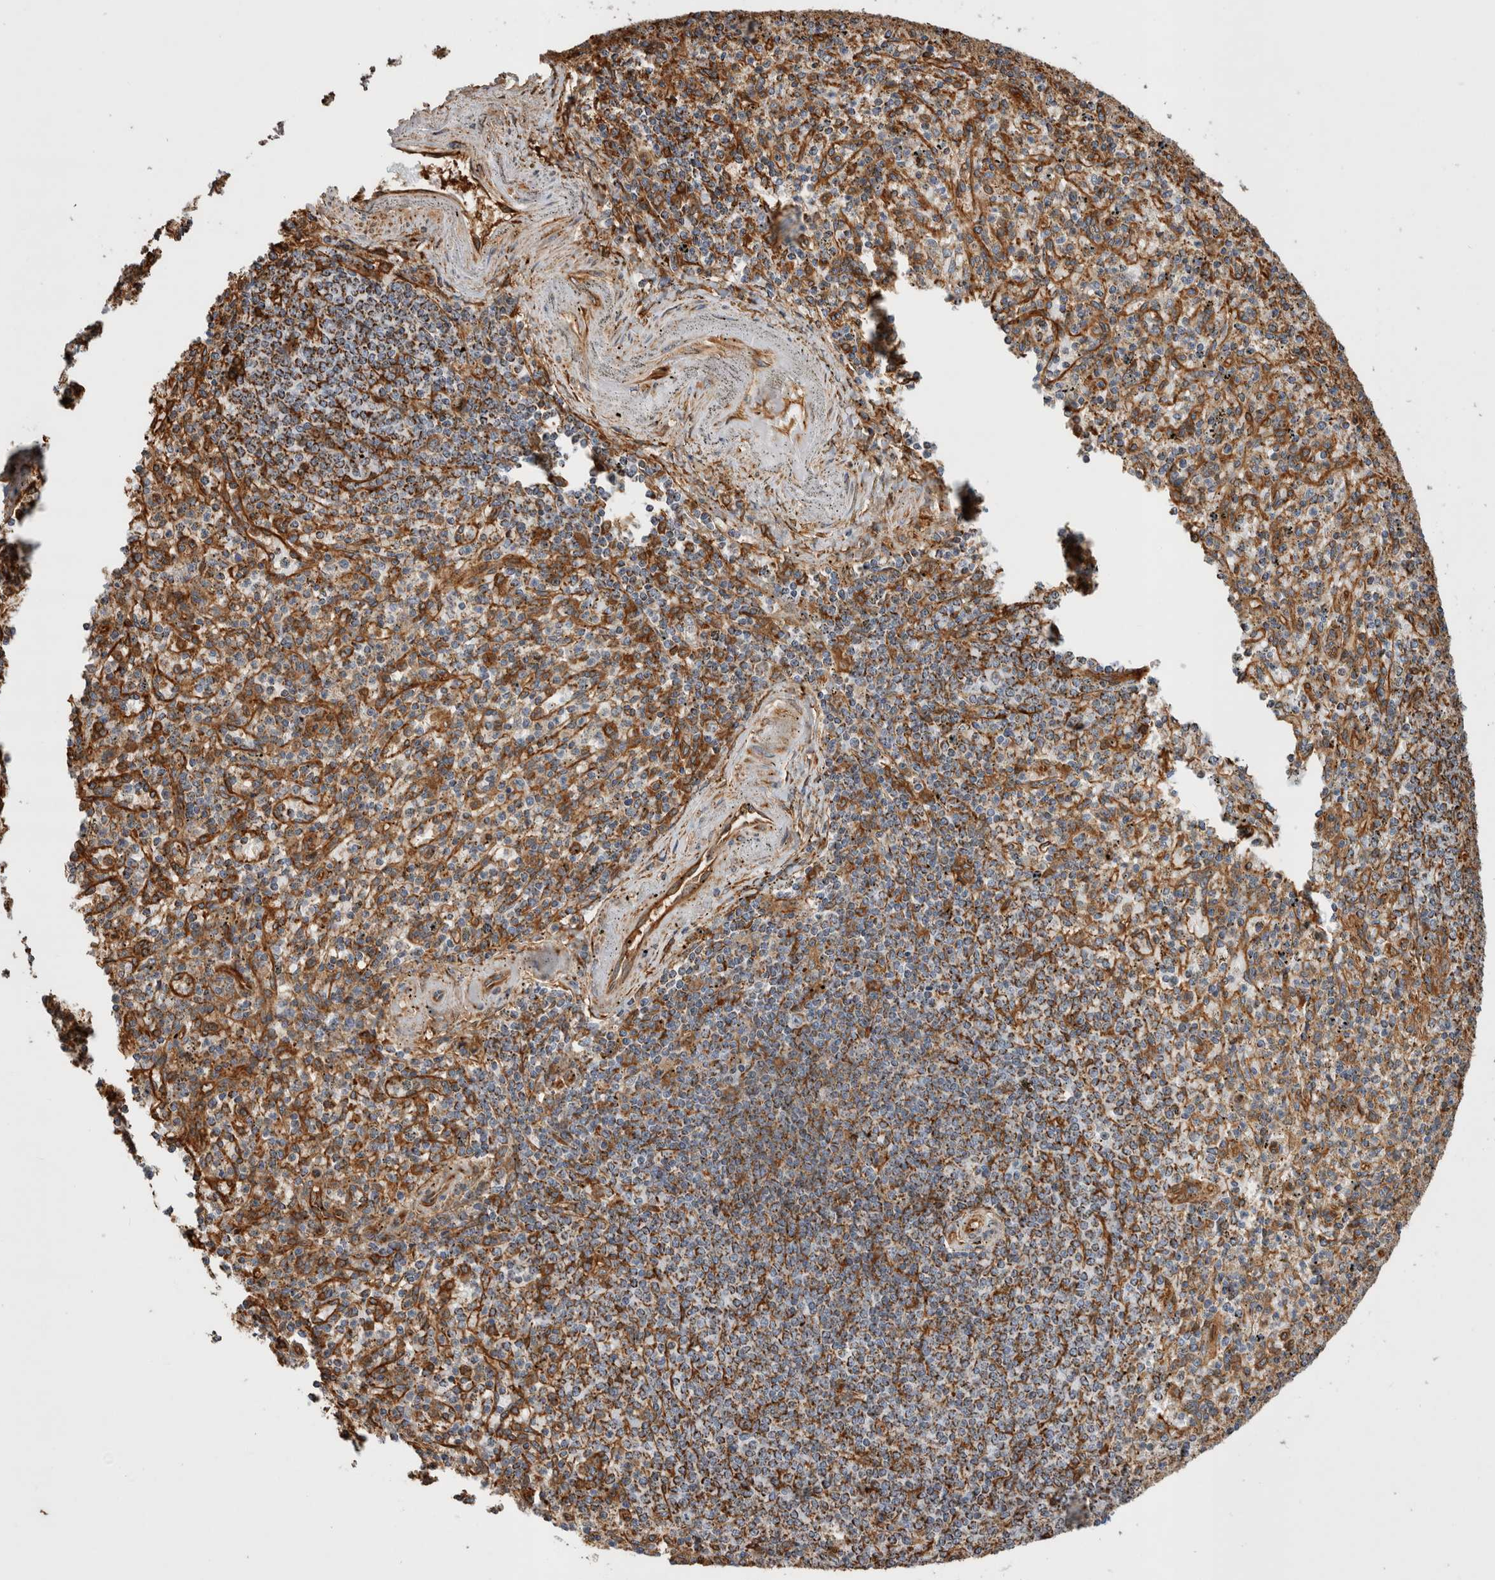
{"staining": {"intensity": "moderate", "quantity": "<25%", "location": "cytoplasmic/membranous"}, "tissue": "spleen", "cell_type": "Cells in red pulp", "image_type": "normal", "snomed": [{"axis": "morphology", "description": "Normal tissue, NOS"}, {"axis": "topography", "description": "Spleen"}], "caption": "Cells in red pulp display moderate cytoplasmic/membranous staining in approximately <25% of cells in normal spleen.", "gene": "ZNF397", "patient": {"sex": "male", "age": 72}}